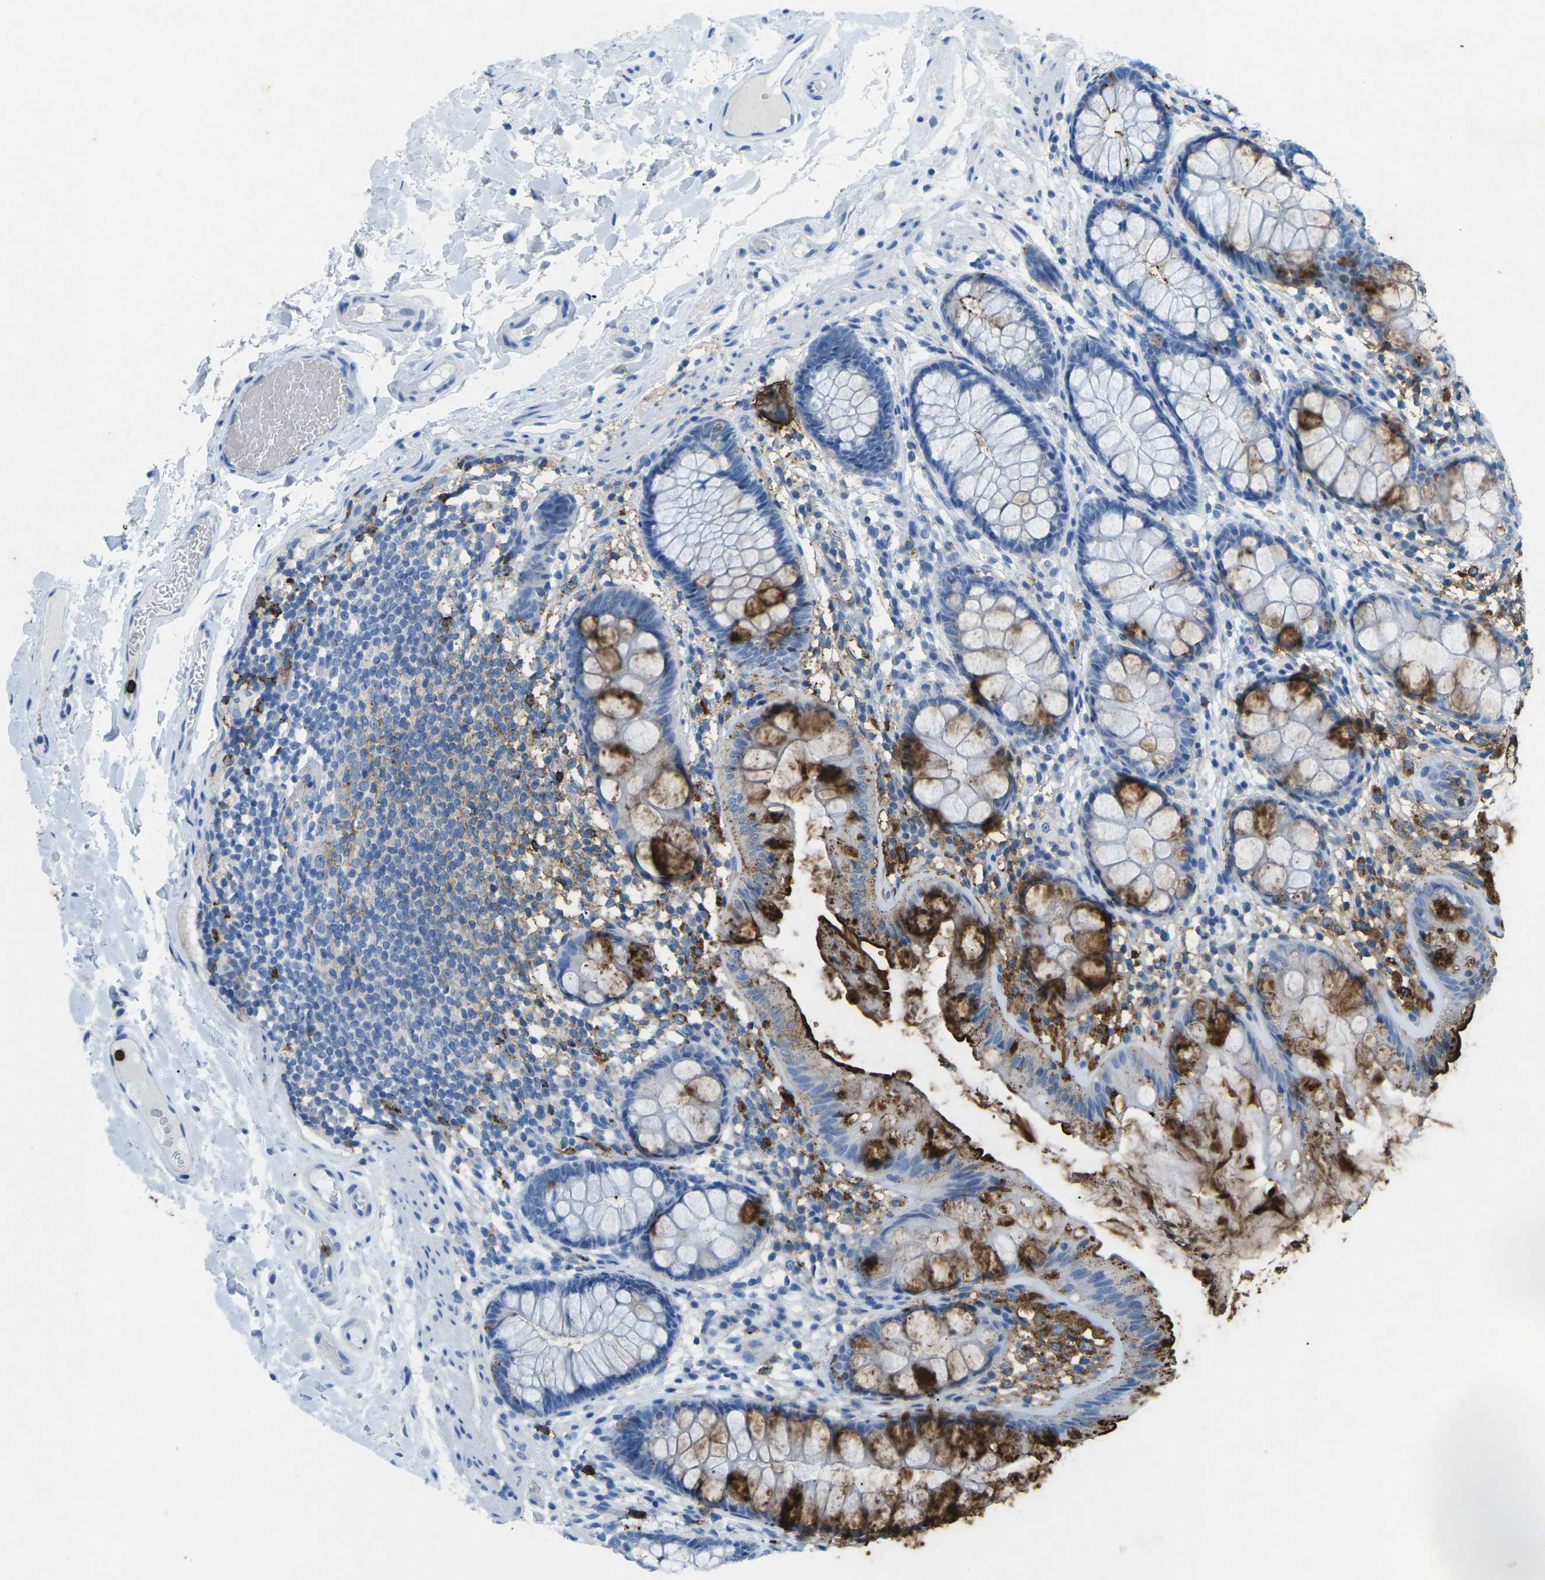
{"staining": {"intensity": "negative", "quantity": "none", "location": "none"}, "tissue": "colon", "cell_type": "Endothelial cells", "image_type": "normal", "snomed": [{"axis": "morphology", "description": "Normal tissue, NOS"}, {"axis": "topography", "description": "Colon"}], "caption": "Immunohistochemistry (IHC) of unremarkable colon reveals no expression in endothelial cells. Brightfield microscopy of immunohistochemistry (IHC) stained with DAB (brown) and hematoxylin (blue), captured at high magnification.", "gene": "CTAGE1", "patient": {"sex": "female", "age": 56}}